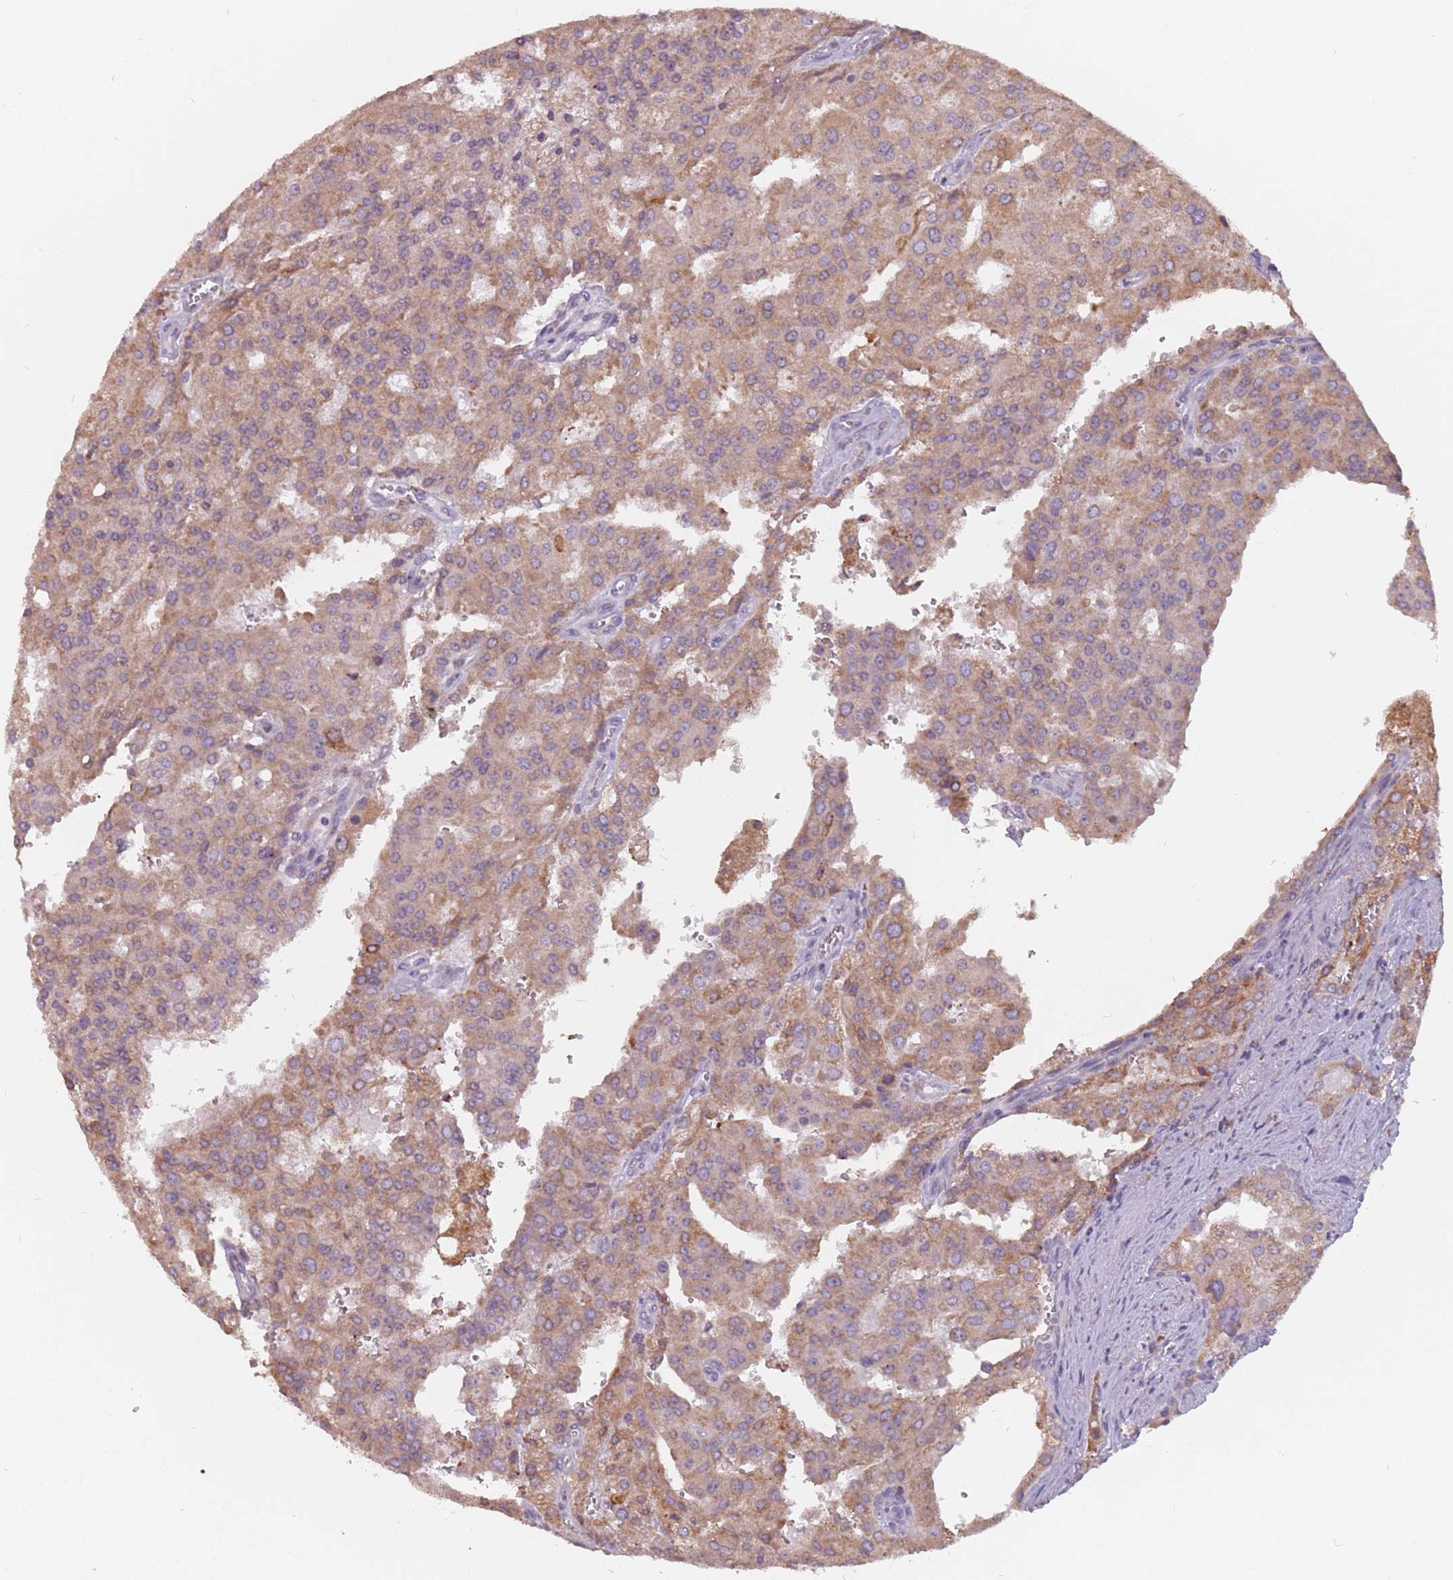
{"staining": {"intensity": "moderate", "quantity": ">75%", "location": "cytoplasmic/membranous"}, "tissue": "prostate cancer", "cell_type": "Tumor cells", "image_type": "cancer", "snomed": [{"axis": "morphology", "description": "Adenocarcinoma, High grade"}, {"axis": "topography", "description": "Prostate"}], "caption": "Moderate cytoplasmic/membranous expression is appreciated in about >75% of tumor cells in prostate adenocarcinoma (high-grade).", "gene": "RPS9", "patient": {"sex": "male", "age": 68}}